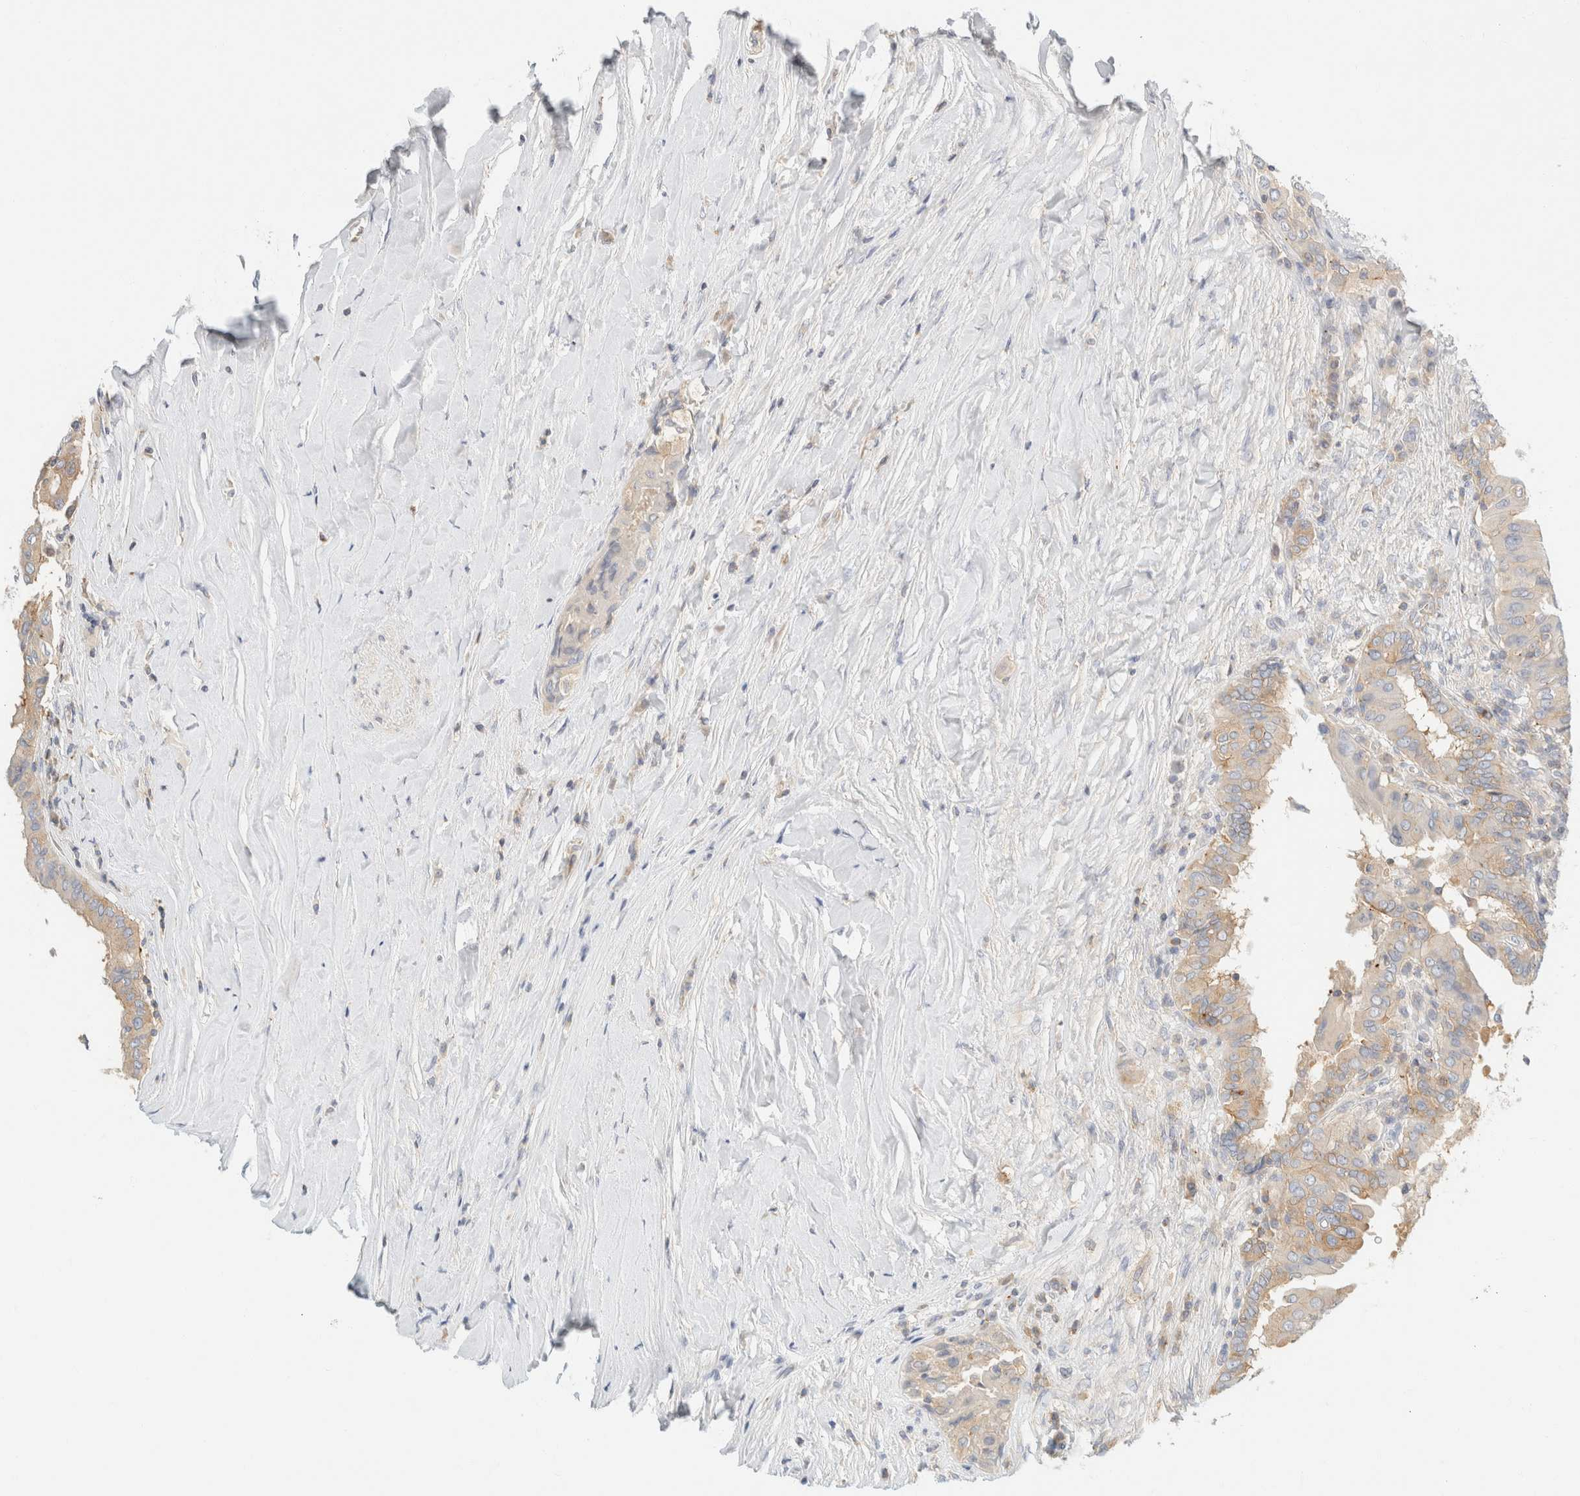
{"staining": {"intensity": "weak", "quantity": "<25%", "location": "cytoplasmic/membranous"}, "tissue": "thyroid cancer", "cell_type": "Tumor cells", "image_type": "cancer", "snomed": [{"axis": "morphology", "description": "Papillary adenocarcinoma, NOS"}, {"axis": "topography", "description": "Thyroid gland"}], "caption": "This is a photomicrograph of immunohistochemistry staining of thyroid cancer (papillary adenocarcinoma), which shows no positivity in tumor cells.", "gene": "SH3GLB2", "patient": {"sex": "male", "age": 33}}